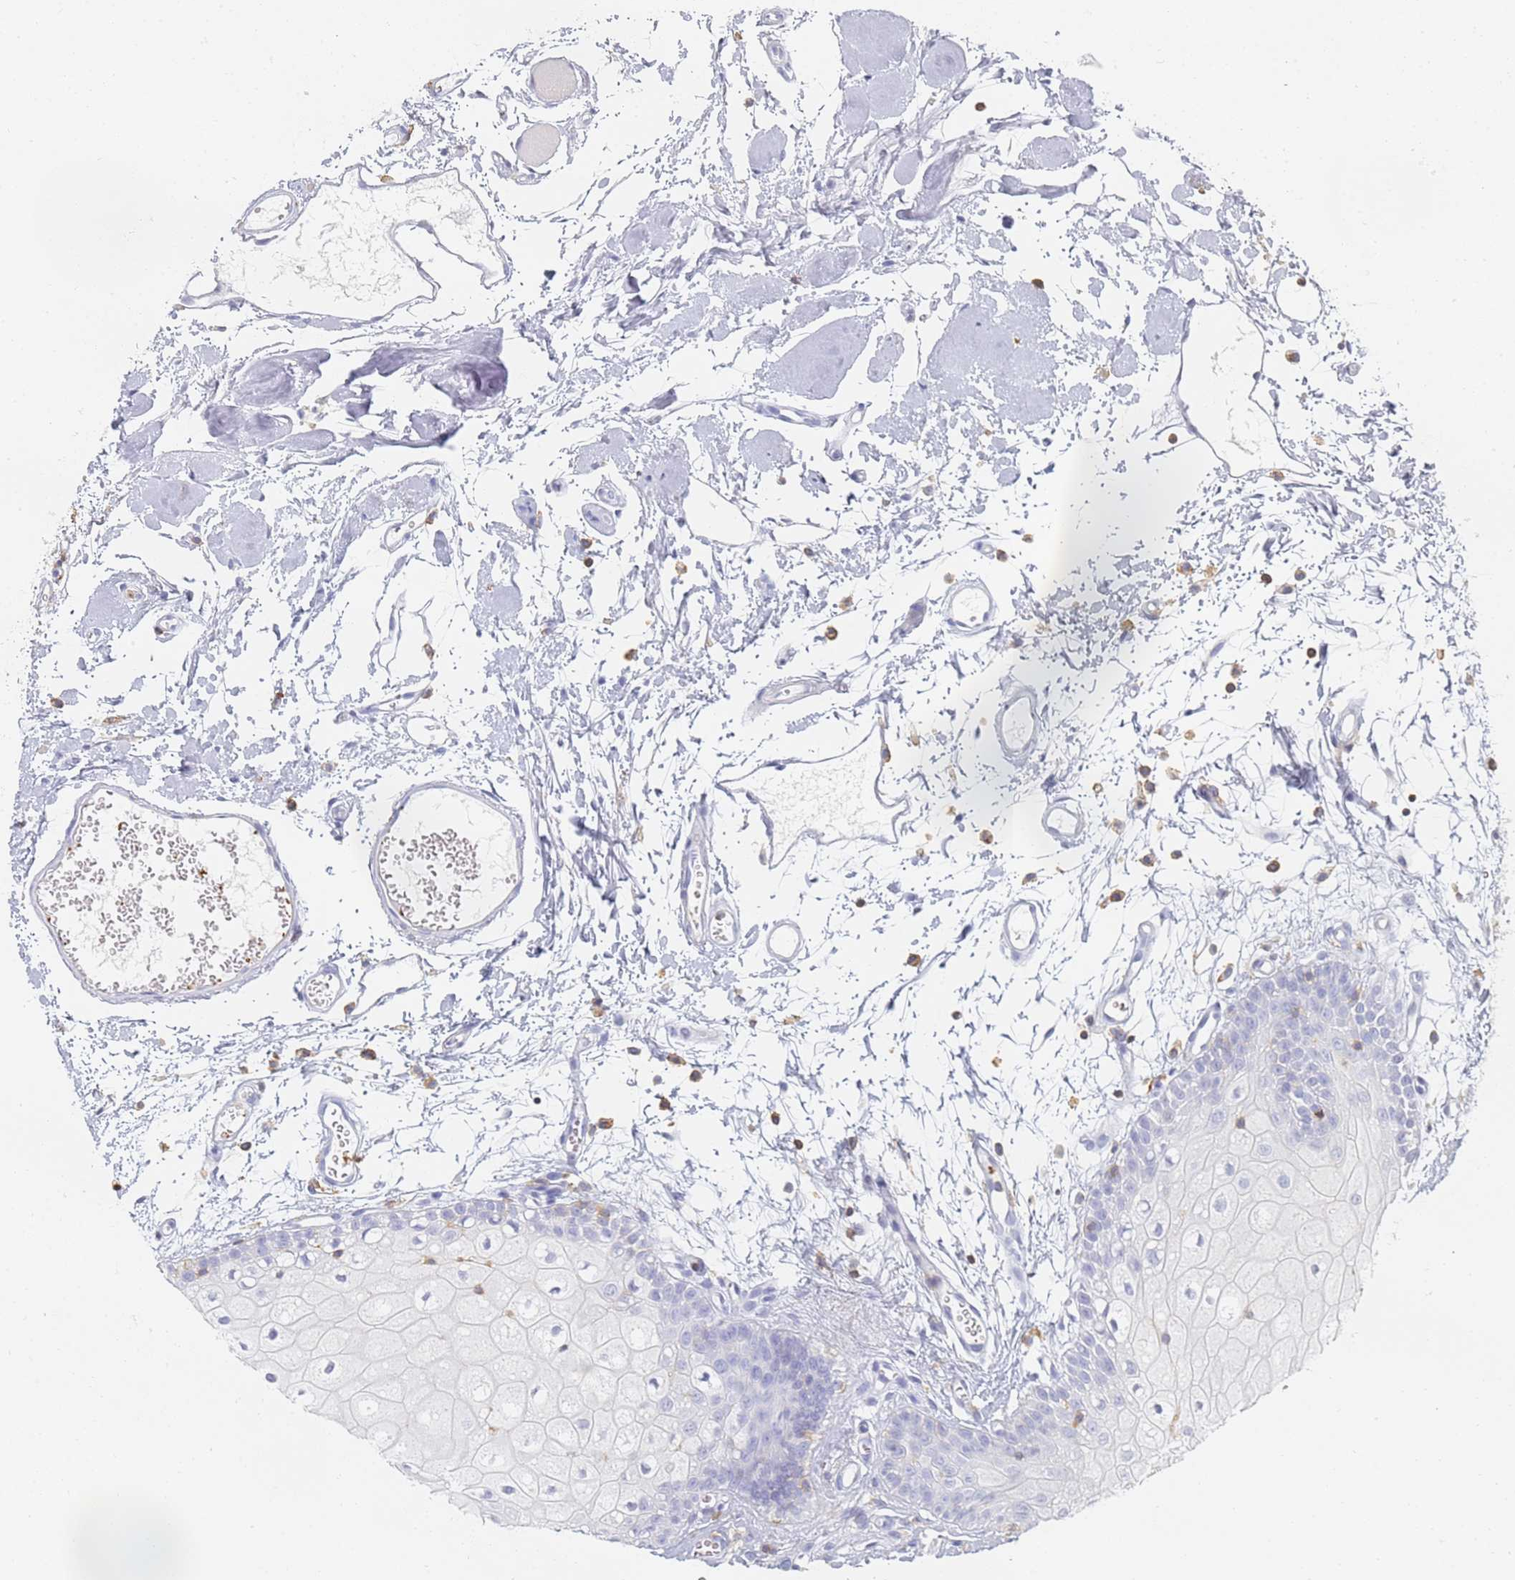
{"staining": {"intensity": "negative", "quantity": "none", "location": "none"}, "tissue": "oral mucosa", "cell_type": "Squamous epithelial cells", "image_type": "normal", "snomed": [{"axis": "morphology", "description": "Normal tissue, NOS"}, {"axis": "topography", "description": "Oral tissue"}, {"axis": "topography", "description": "Tounge, NOS"}], "caption": "An image of human oral mucosa is negative for staining in squamous epithelial cells. (DAB (3,3'-diaminobenzidine) IHC visualized using brightfield microscopy, high magnification).", "gene": "BIN2", "patient": {"sex": "female", "age": 73}}